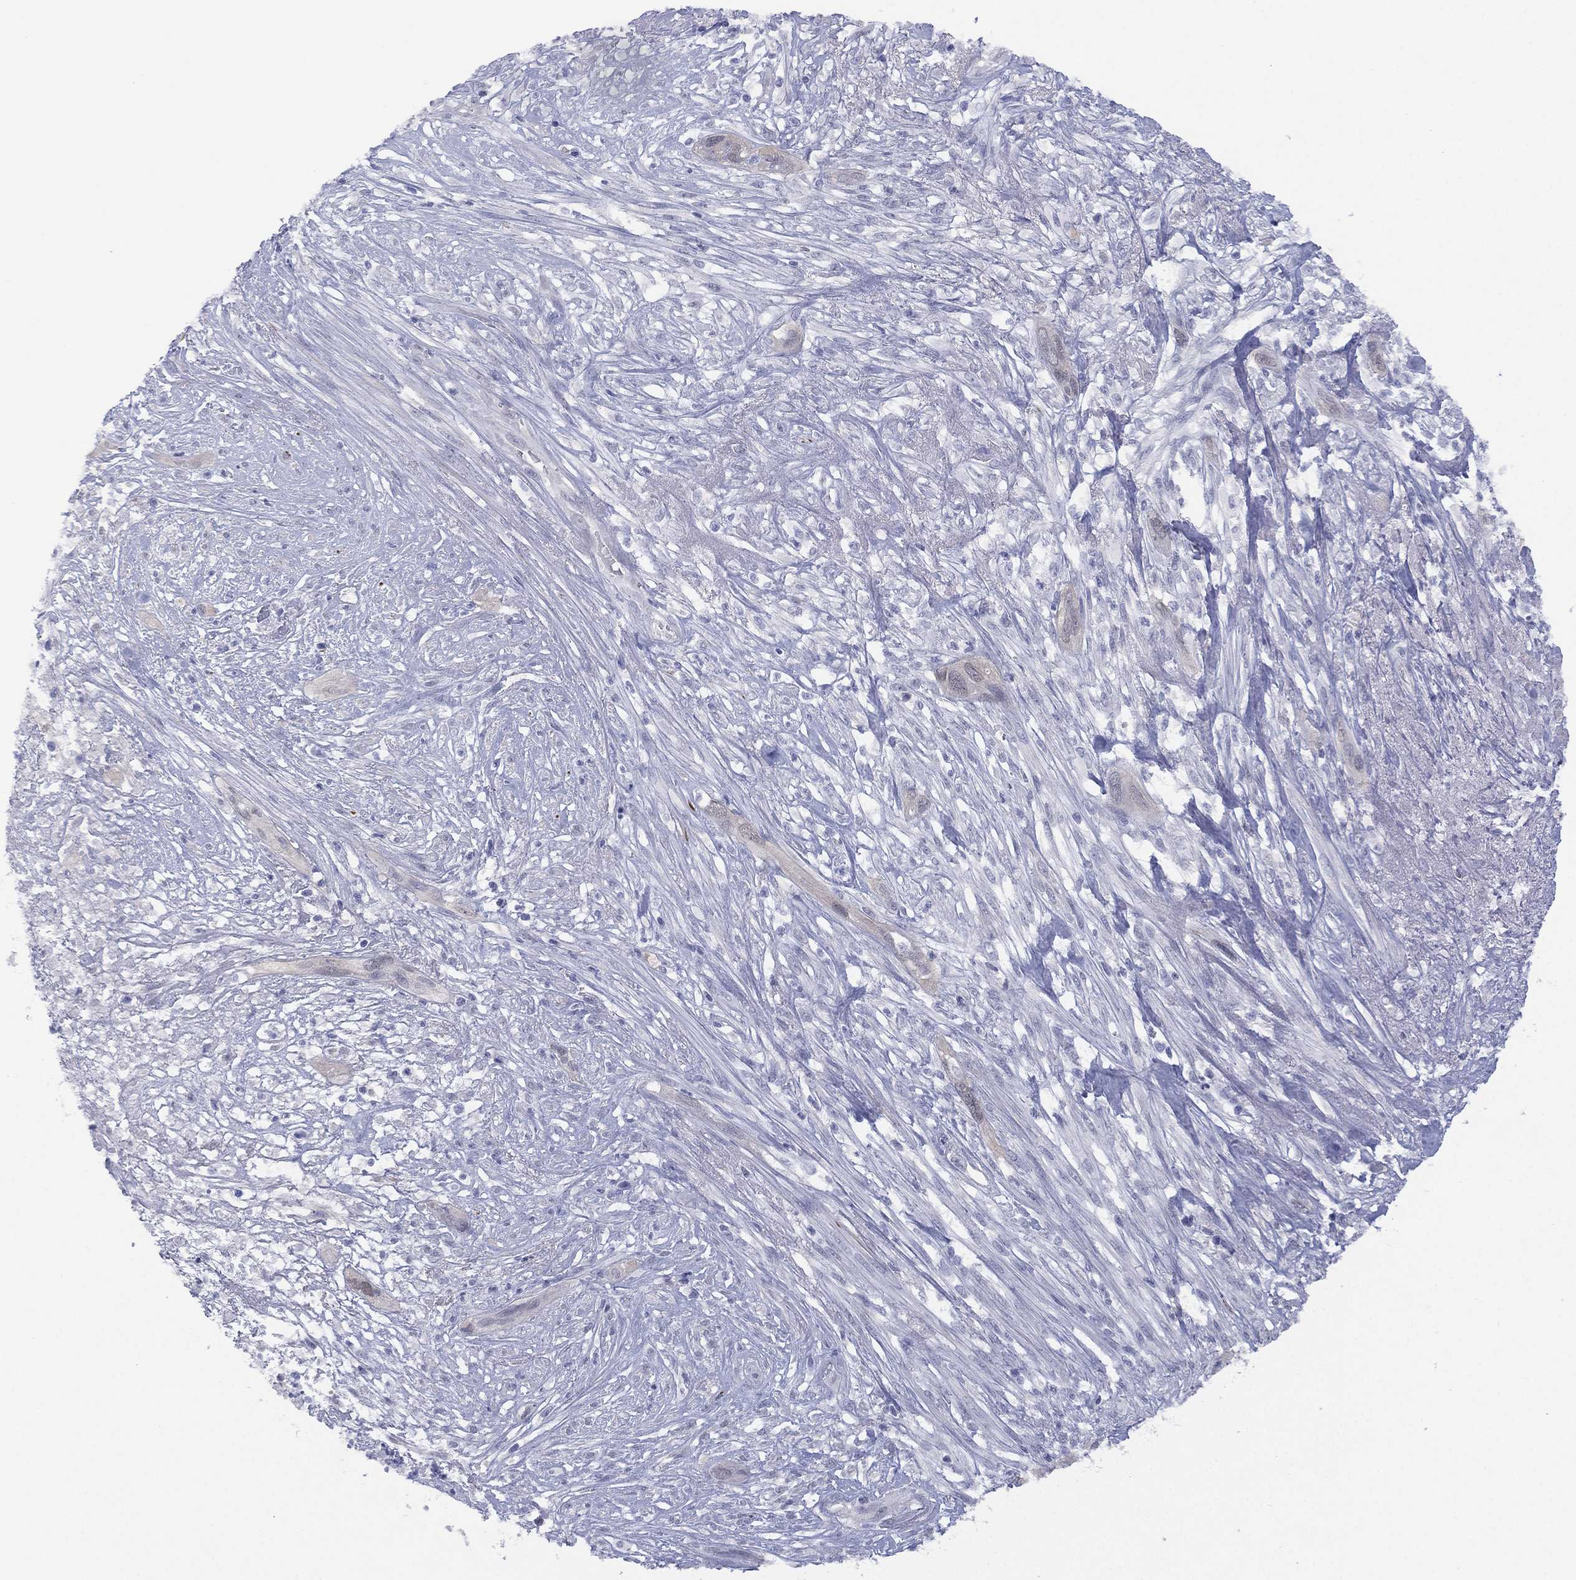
{"staining": {"intensity": "negative", "quantity": "none", "location": "none"}, "tissue": "cervical cancer", "cell_type": "Tumor cells", "image_type": "cancer", "snomed": [{"axis": "morphology", "description": "Squamous cell carcinoma, NOS"}, {"axis": "topography", "description": "Cervix"}], "caption": "Cervical squamous cell carcinoma was stained to show a protein in brown. There is no significant expression in tumor cells.", "gene": "DDAH1", "patient": {"sex": "female", "age": 57}}